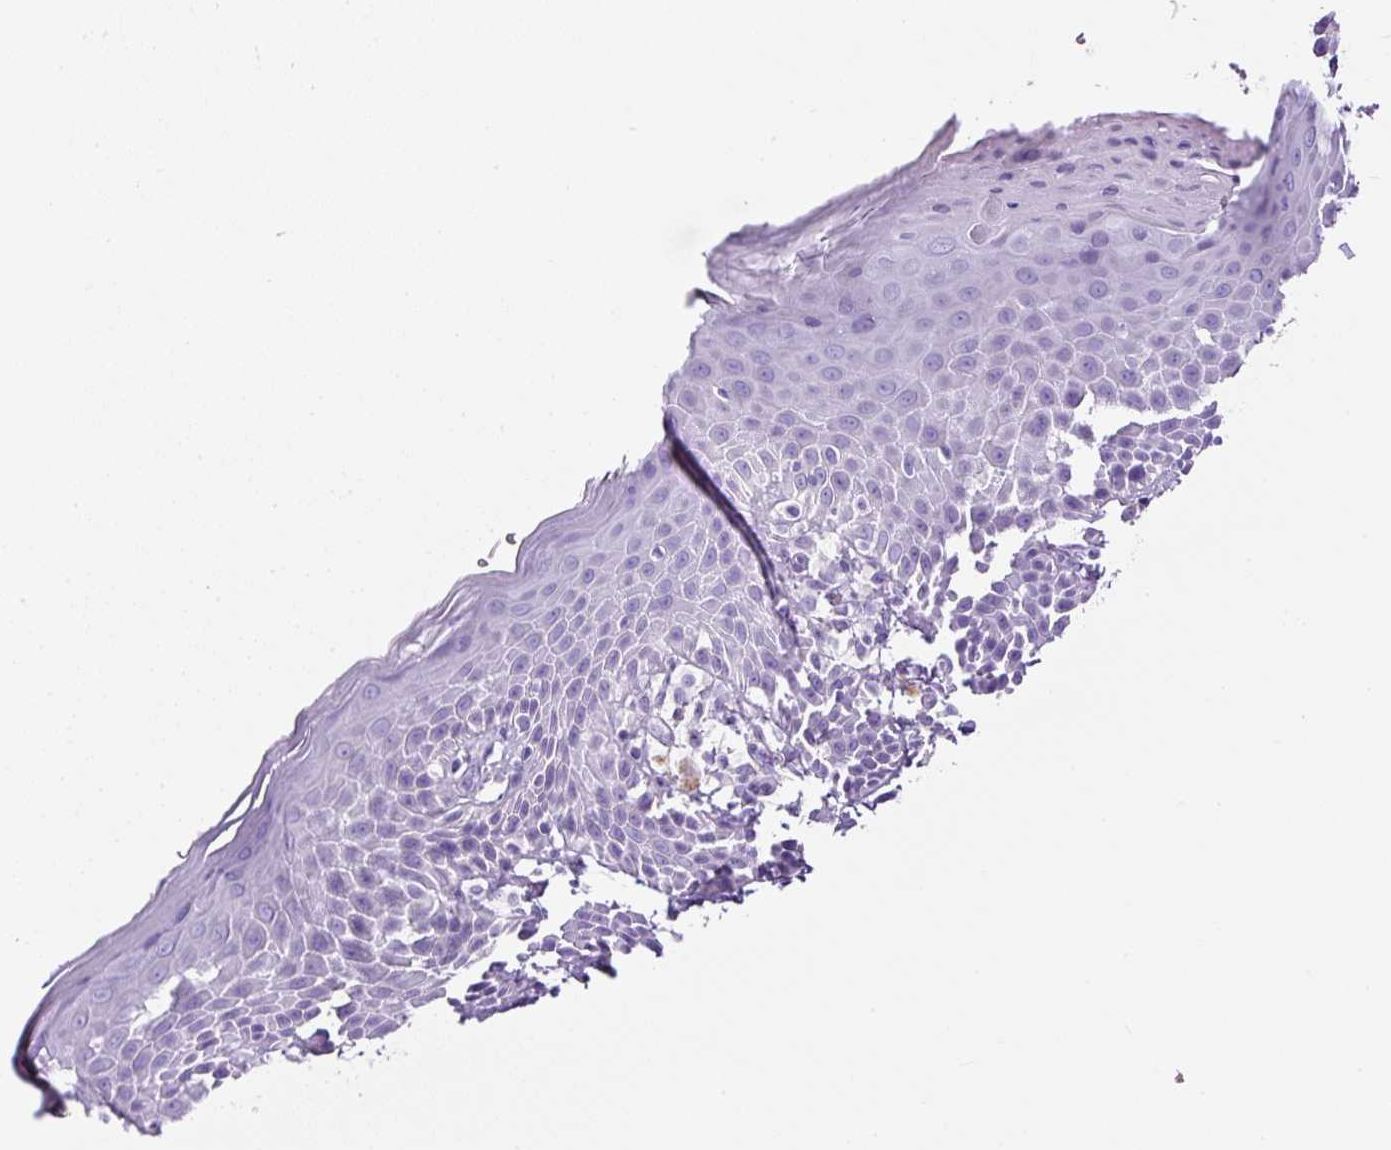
{"staining": {"intensity": "moderate", "quantity": "<25%", "location": "cytoplasmic/membranous"}, "tissue": "skin", "cell_type": "Epidermal cells", "image_type": "normal", "snomed": [{"axis": "morphology", "description": "Normal tissue, NOS"}, {"axis": "topography", "description": "Peripheral nerve tissue"}], "caption": "Unremarkable skin was stained to show a protein in brown. There is low levels of moderate cytoplasmic/membranous positivity in approximately <25% of epidermal cells. (IHC, brightfield microscopy, high magnification).", "gene": "TMEM200B", "patient": {"sex": "male", "age": 51}}